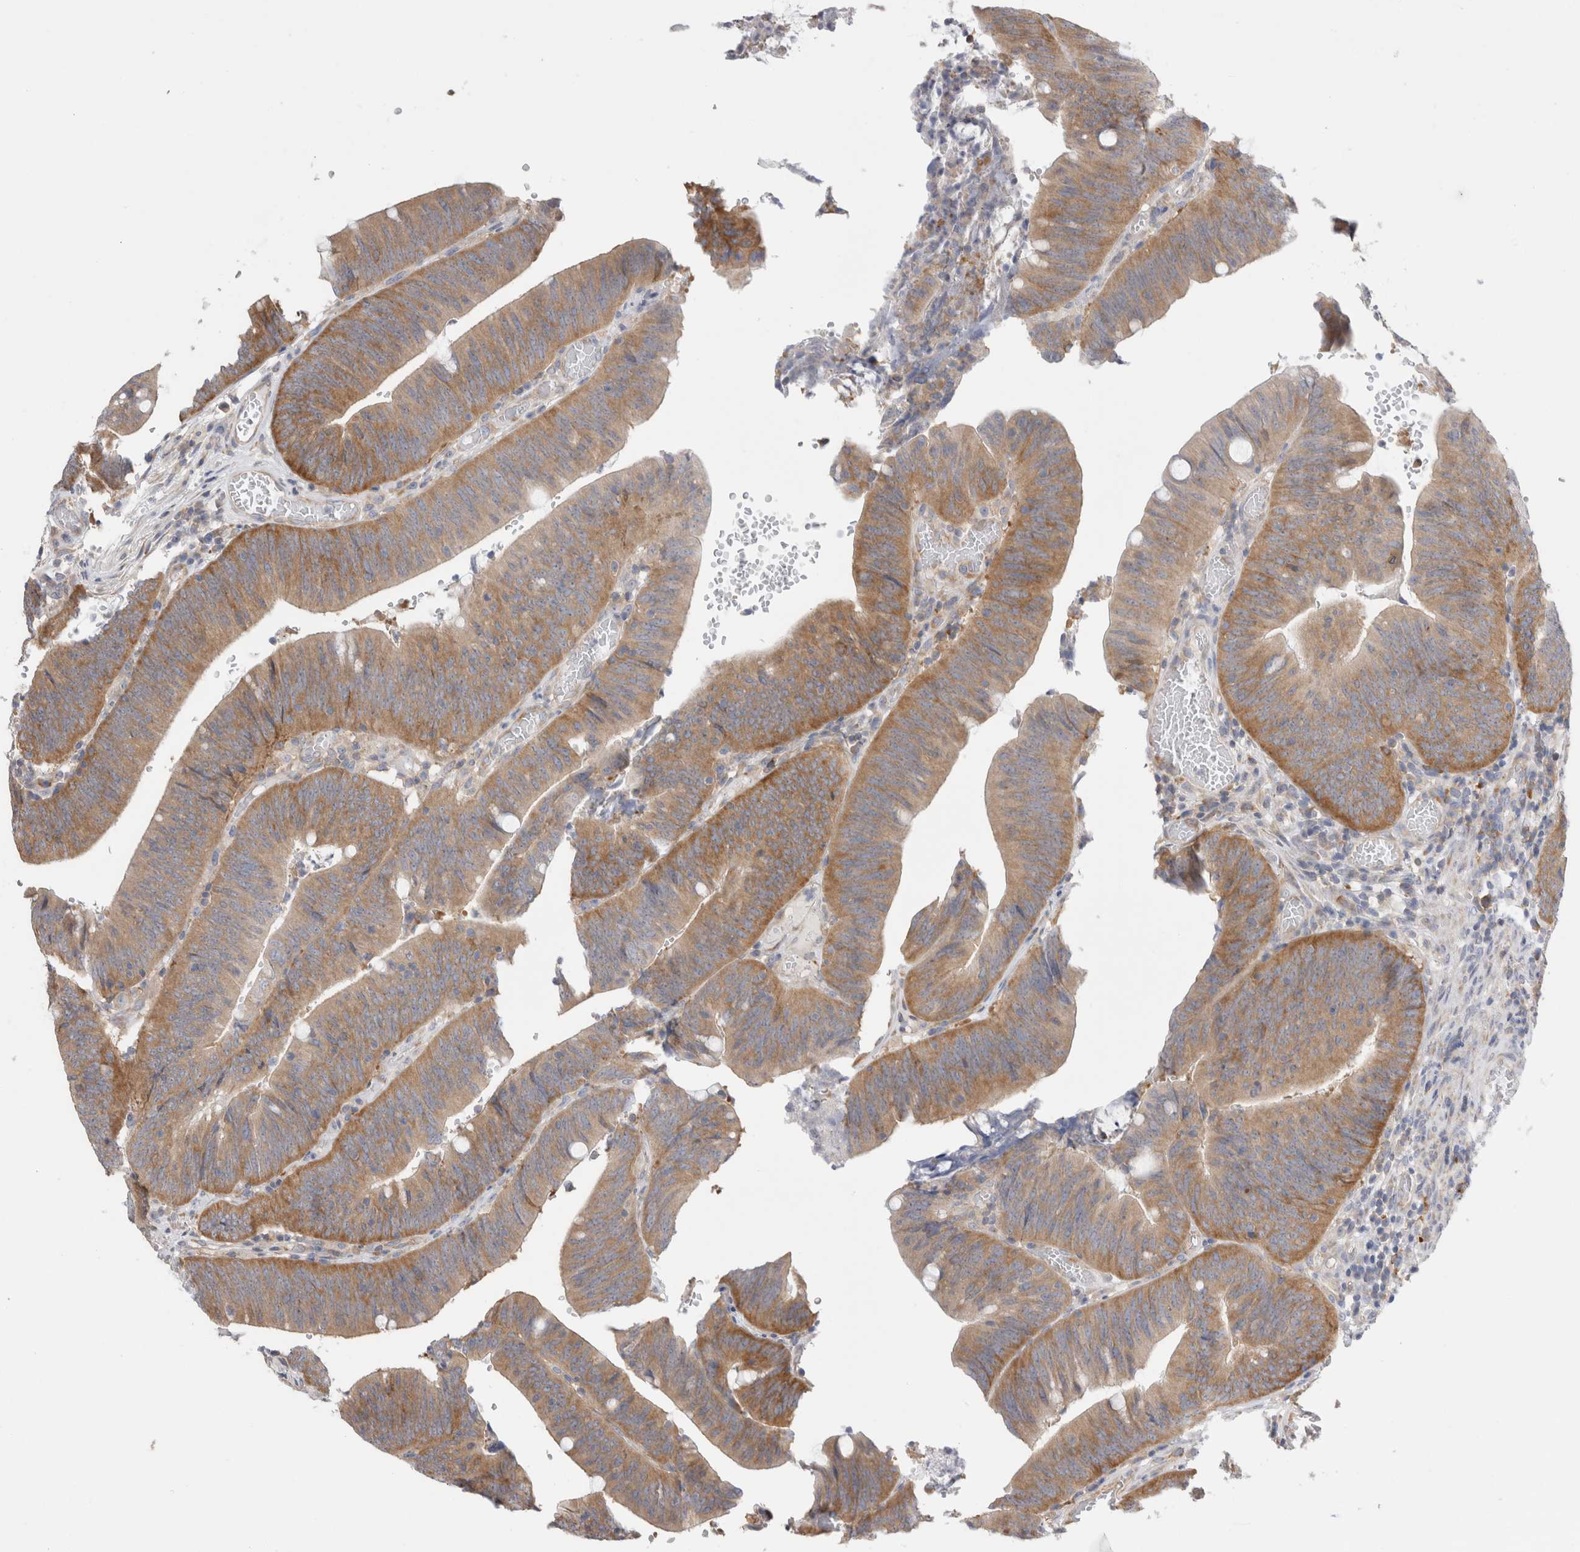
{"staining": {"intensity": "moderate", "quantity": ">75%", "location": "cytoplasmic/membranous"}, "tissue": "colorectal cancer", "cell_type": "Tumor cells", "image_type": "cancer", "snomed": [{"axis": "morphology", "description": "Normal tissue, NOS"}, {"axis": "morphology", "description": "Adenocarcinoma, NOS"}, {"axis": "topography", "description": "Rectum"}], "caption": "The immunohistochemical stain shows moderate cytoplasmic/membranous expression in tumor cells of colorectal cancer (adenocarcinoma) tissue.", "gene": "ZNF23", "patient": {"sex": "female", "age": 66}}